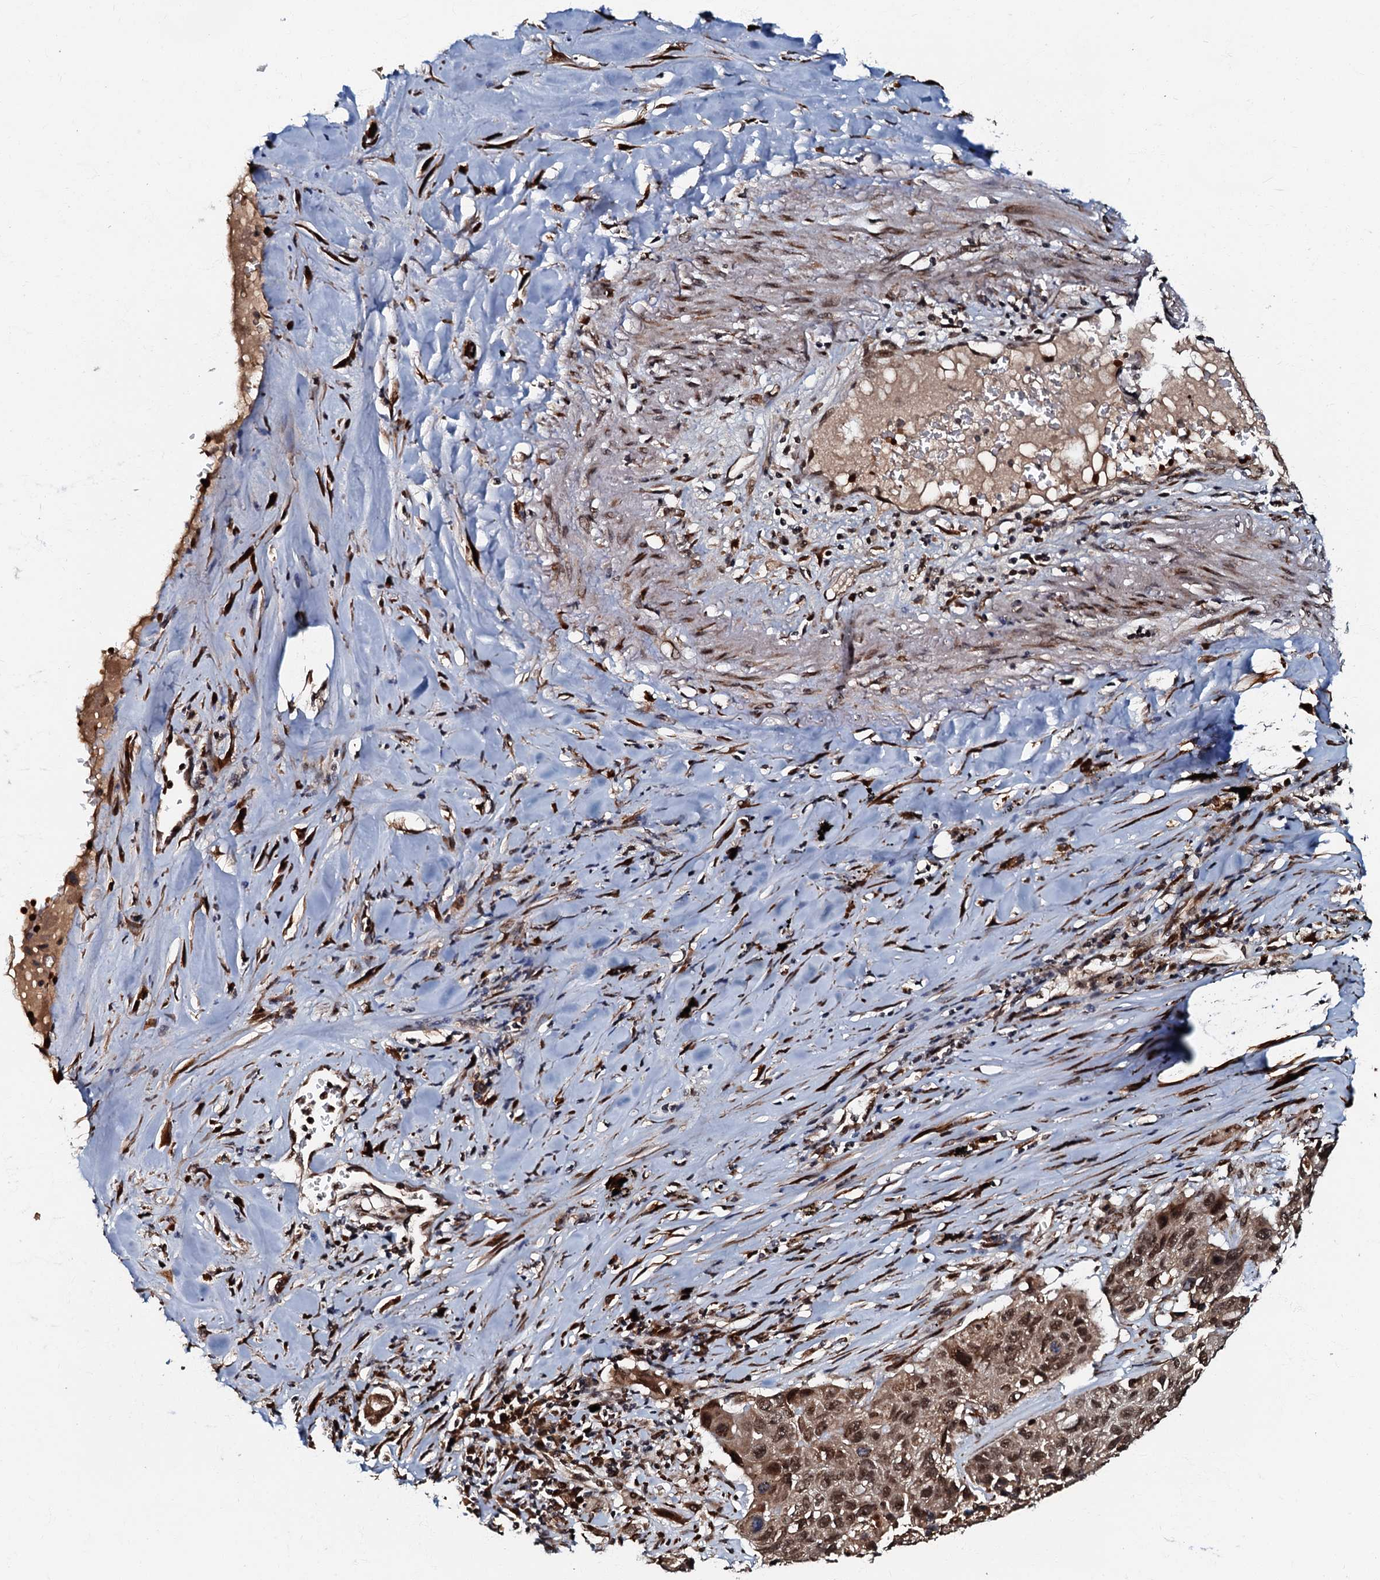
{"staining": {"intensity": "moderate", "quantity": ">75%", "location": "cytoplasmic/membranous,nuclear"}, "tissue": "lung cancer", "cell_type": "Tumor cells", "image_type": "cancer", "snomed": [{"axis": "morphology", "description": "Squamous cell carcinoma, NOS"}, {"axis": "topography", "description": "Lung"}], "caption": "Squamous cell carcinoma (lung) tissue shows moderate cytoplasmic/membranous and nuclear positivity in approximately >75% of tumor cells, visualized by immunohistochemistry.", "gene": "C18orf32", "patient": {"sex": "male", "age": 61}}